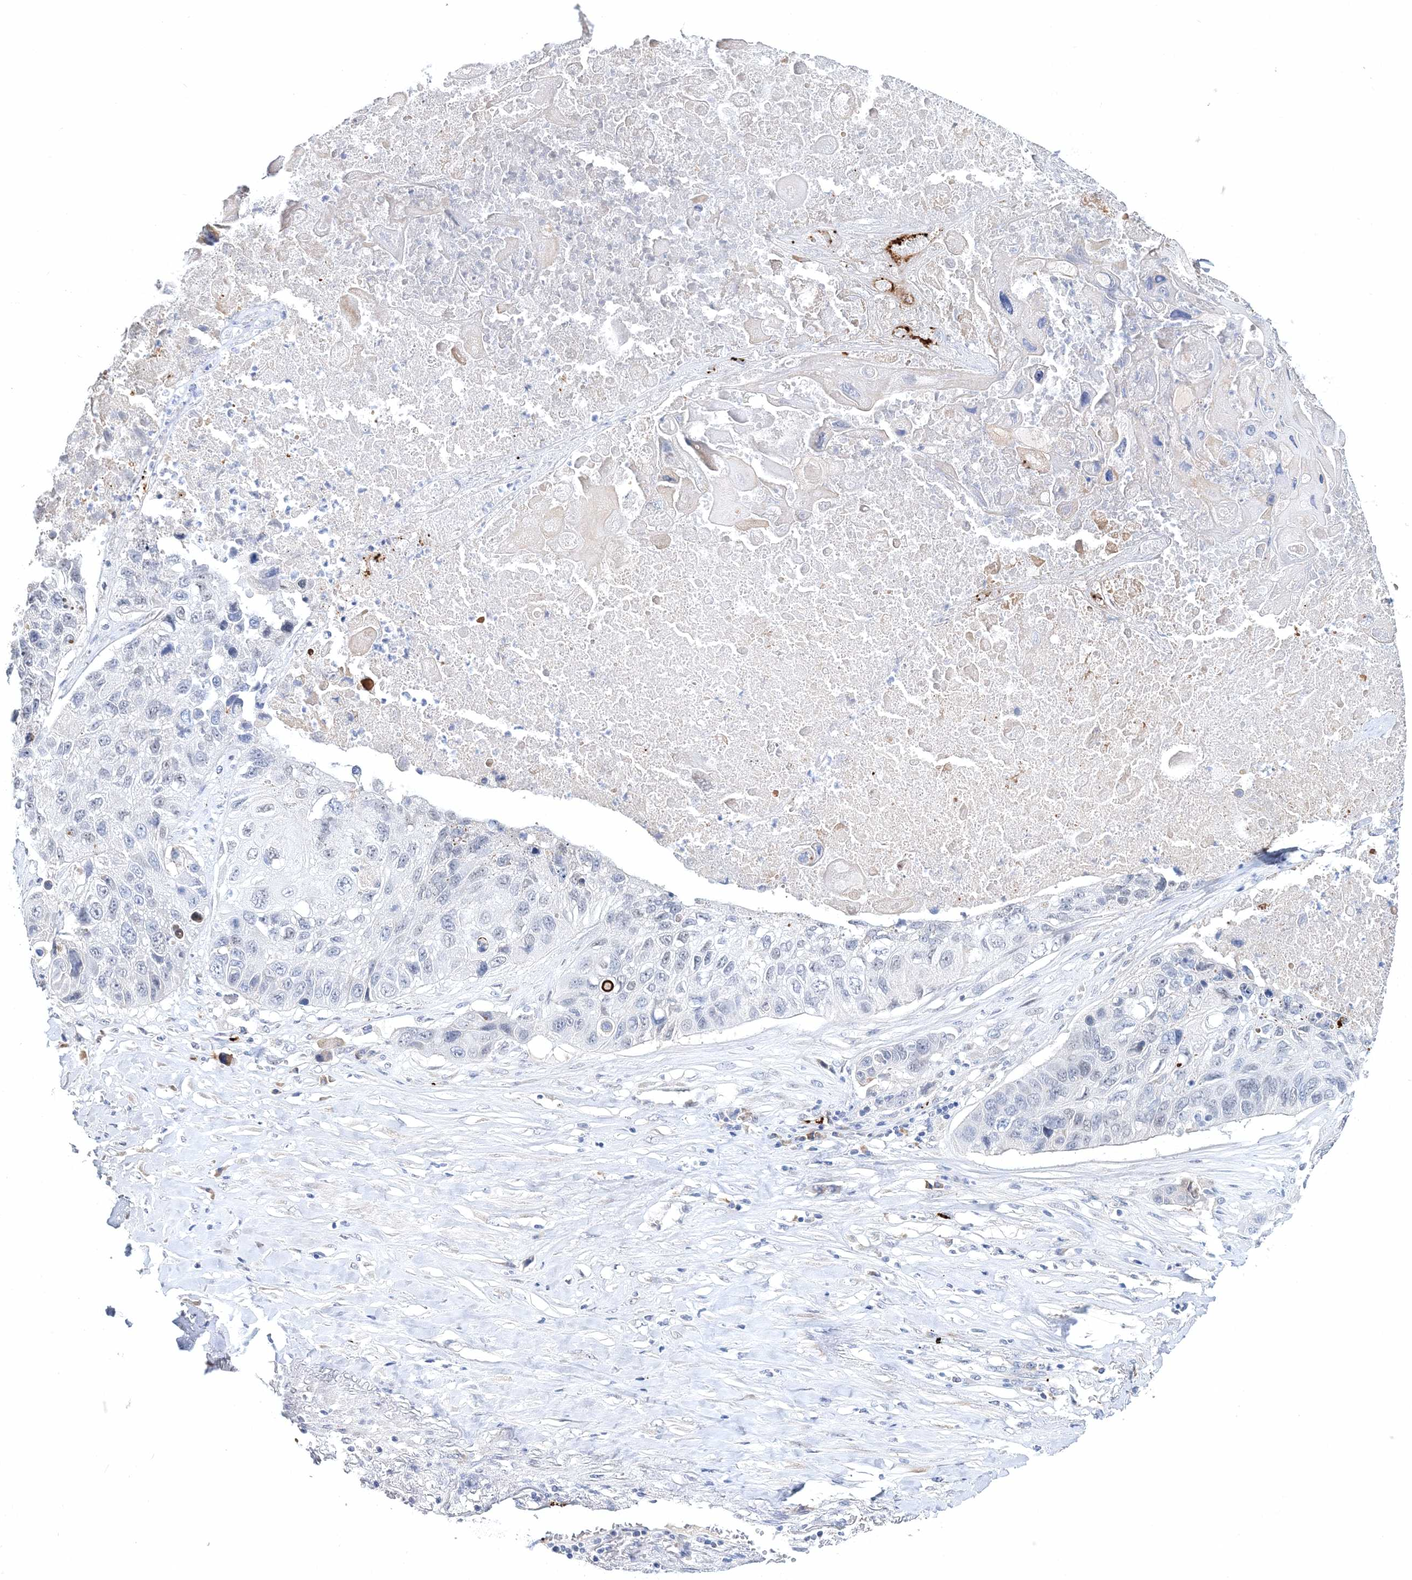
{"staining": {"intensity": "negative", "quantity": "none", "location": "none"}, "tissue": "lung cancer", "cell_type": "Tumor cells", "image_type": "cancer", "snomed": [{"axis": "morphology", "description": "Squamous cell carcinoma, NOS"}, {"axis": "topography", "description": "Lung"}], "caption": "A micrograph of human lung cancer (squamous cell carcinoma) is negative for staining in tumor cells. The staining is performed using DAB brown chromogen with nuclei counter-stained in using hematoxylin.", "gene": "MYOZ2", "patient": {"sex": "male", "age": 61}}